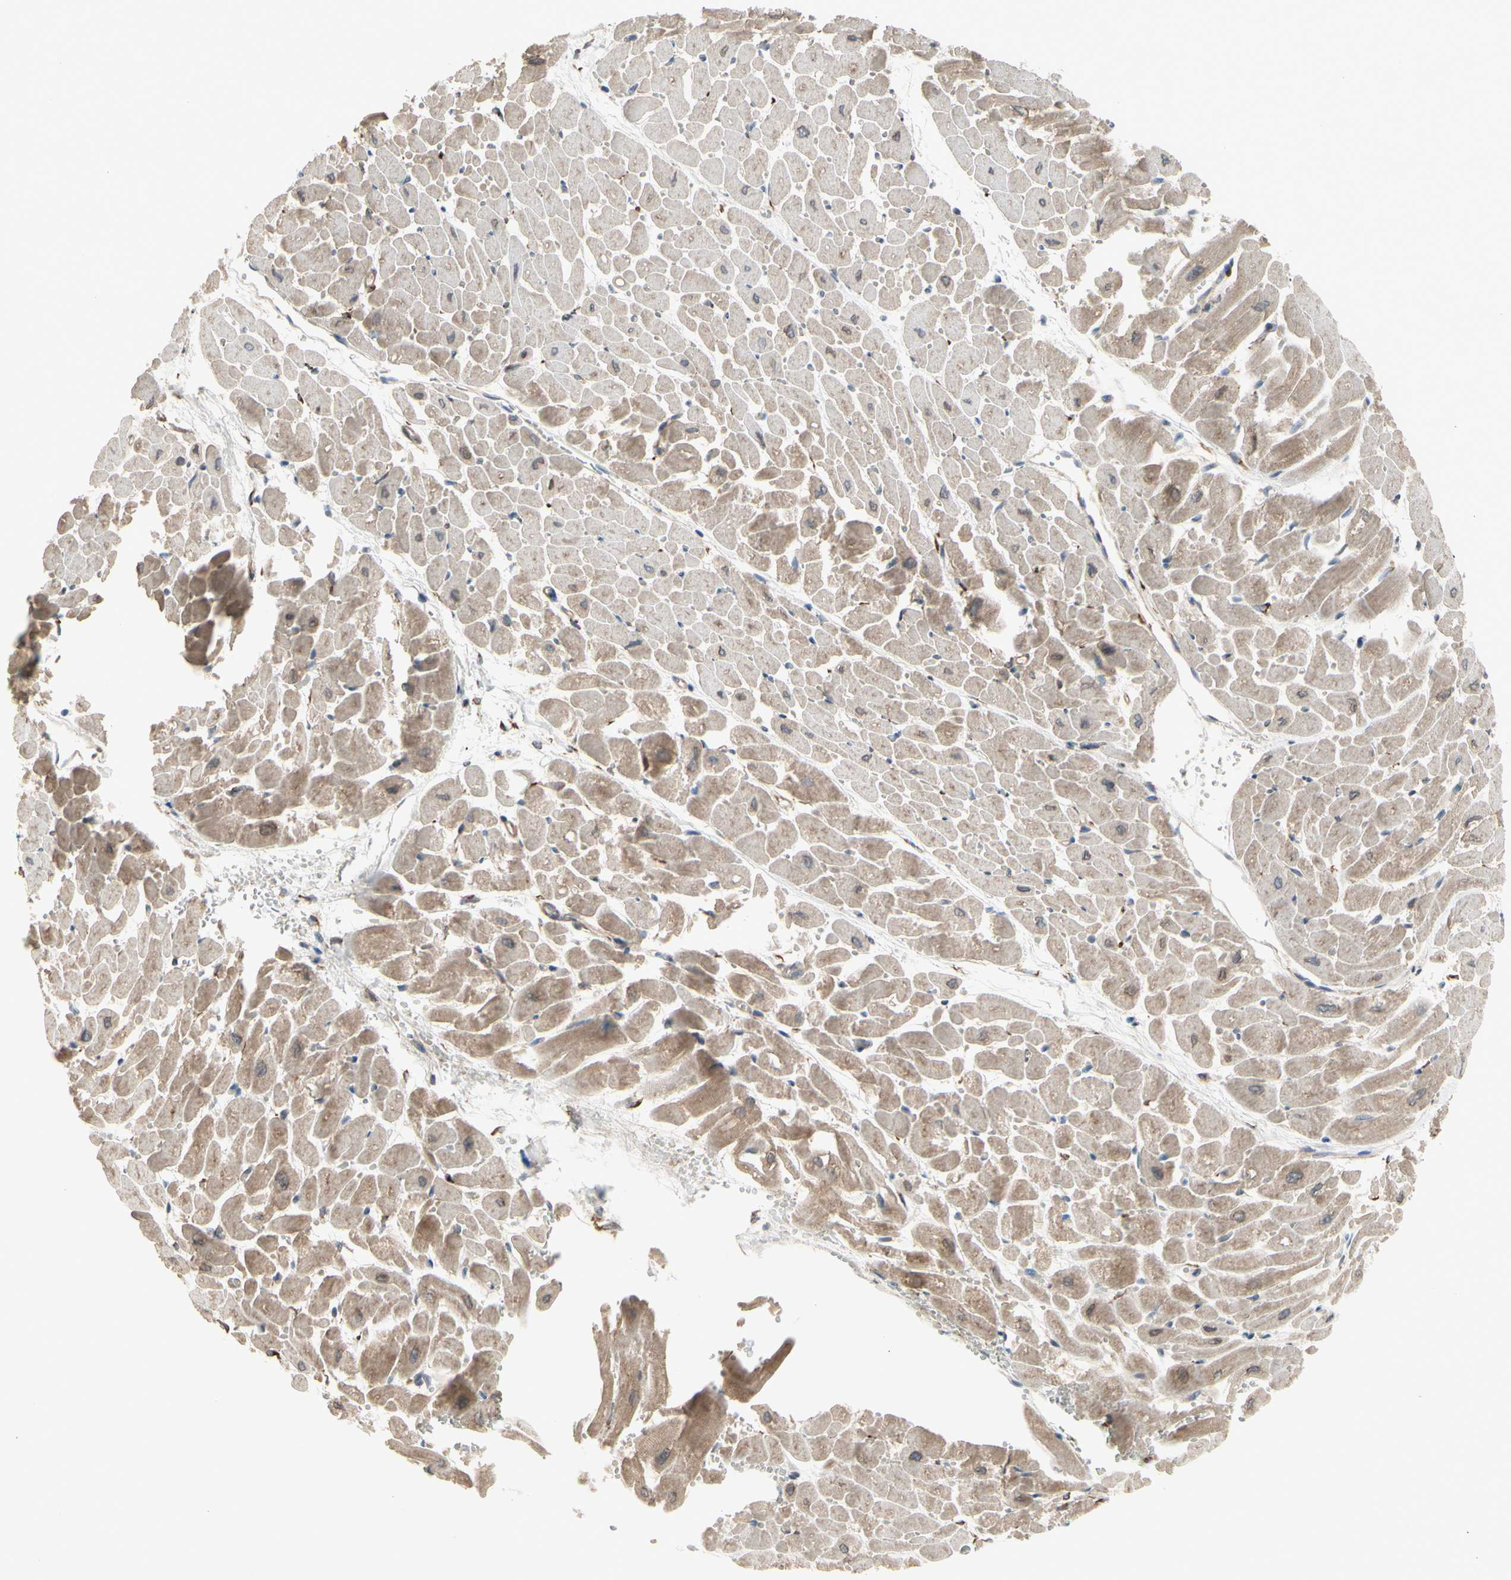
{"staining": {"intensity": "moderate", "quantity": "25%-75%", "location": "cytoplasmic/membranous"}, "tissue": "heart muscle", "cell_type": "Cardiomyocytes", "image_type": "normal", "snomed": [{"axis": "morphology", "description": "Normal tissue, NOS"}, {"axis": "topography", "description": "Heart"}], "caption": "The image demonstrates immunohistochemical staining of unremarkable heart muscle. There is moderate cytoplasmic/membranous positivity is appreciated in approximately 25%-75% of cardiomyocytes.", "gene": "SLC39A9", "patient": {"sex": "male", "age": 45}}